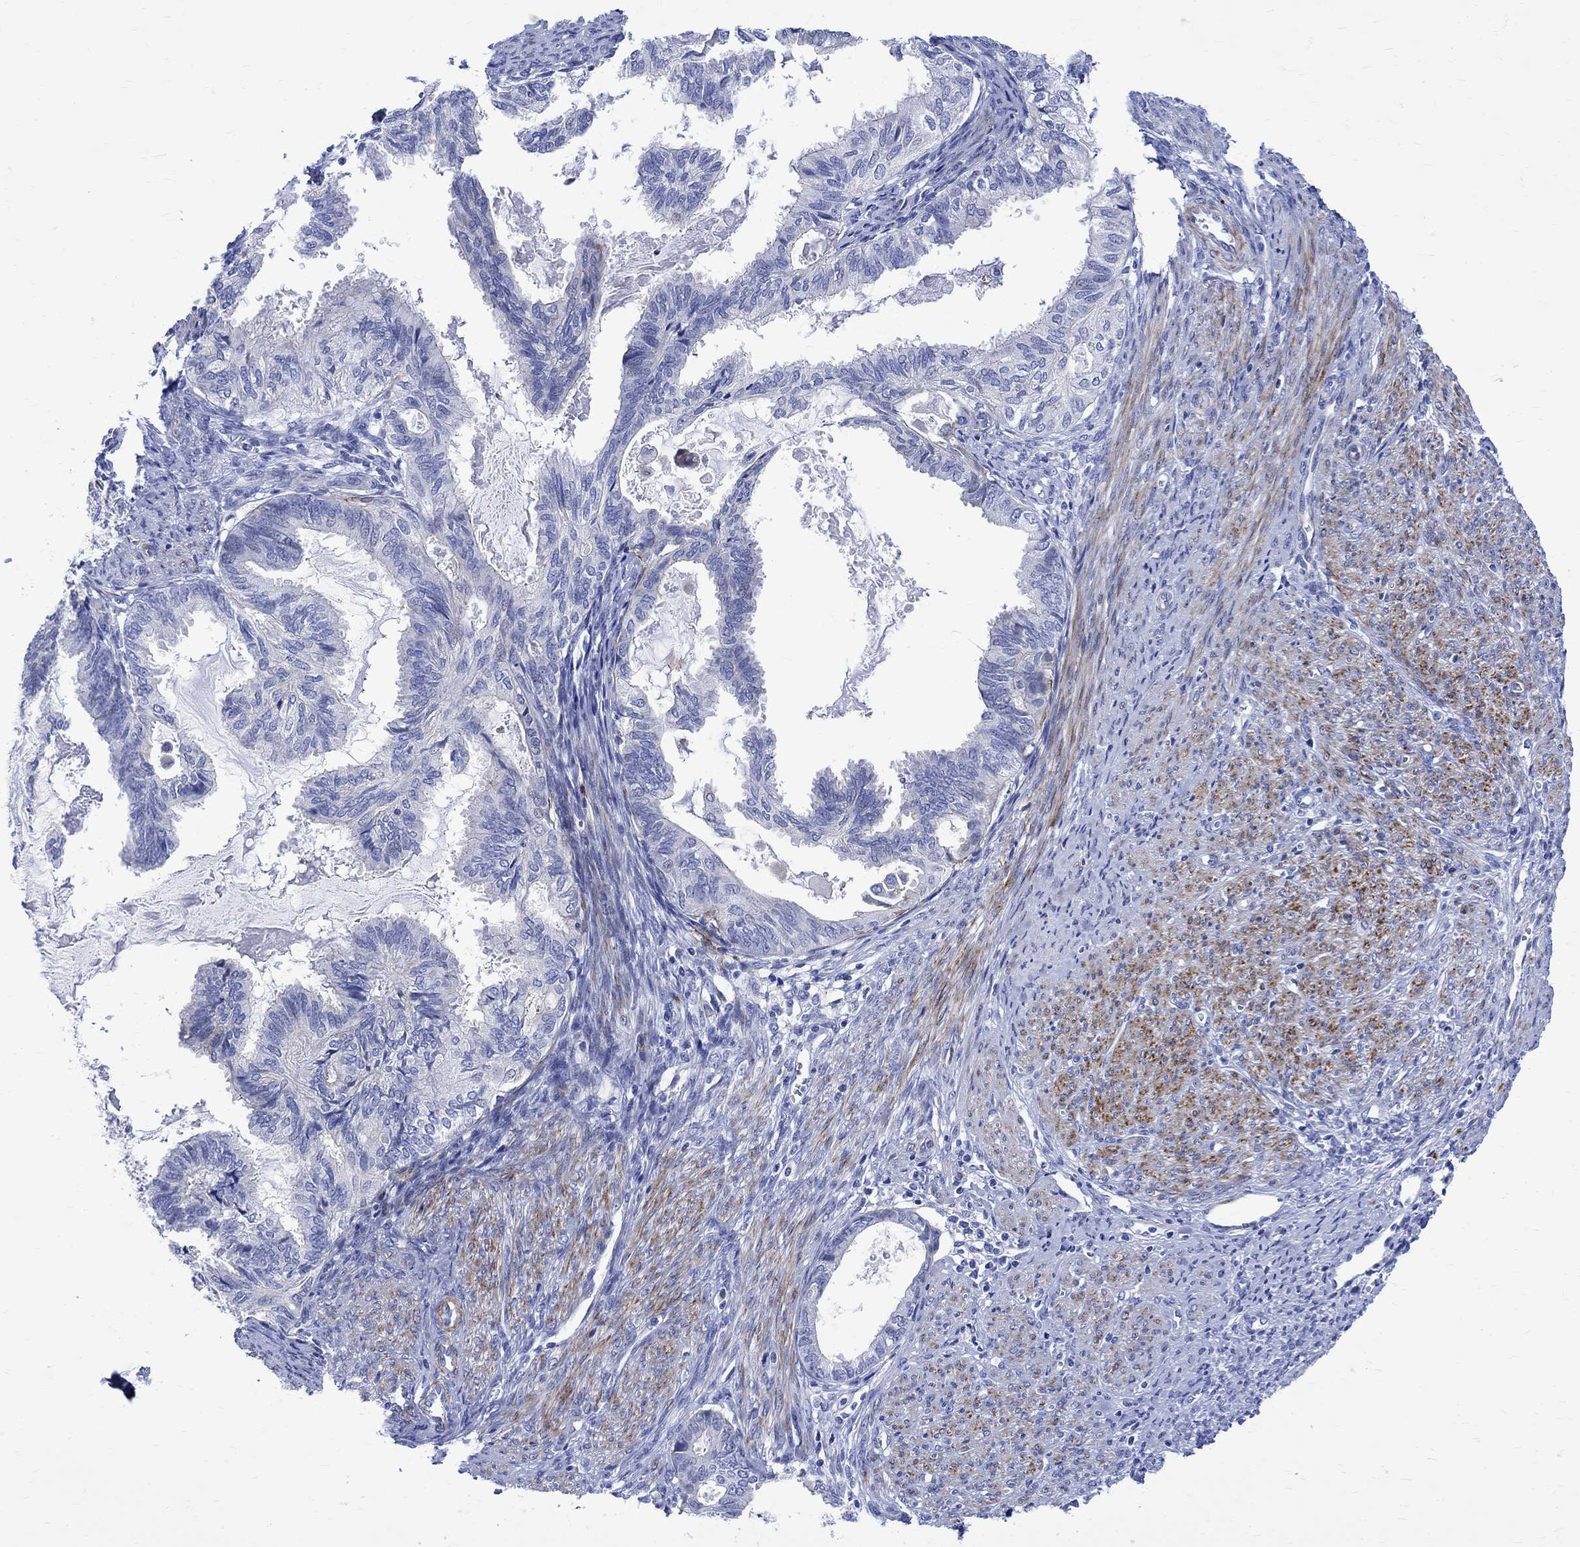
{"staining": {"intensity": "negative", "quantity": "none", "location": "none"}, "tissue": "endometrial cancer", "cell_type": "Tumor cells", "image_type": "cancer", "snomed": [{"axis": "morphology", "description": "Adenocarcinoma, NOS"}, {"axis": "topography", "description": "Endometrium"}], "caption": "Protein analysis of adenocarcinoma (endometrial) exhibits no significant positivity in tumor cells.", "gene": "PARVB", "patient": {"sex": "female", "age": 86}}